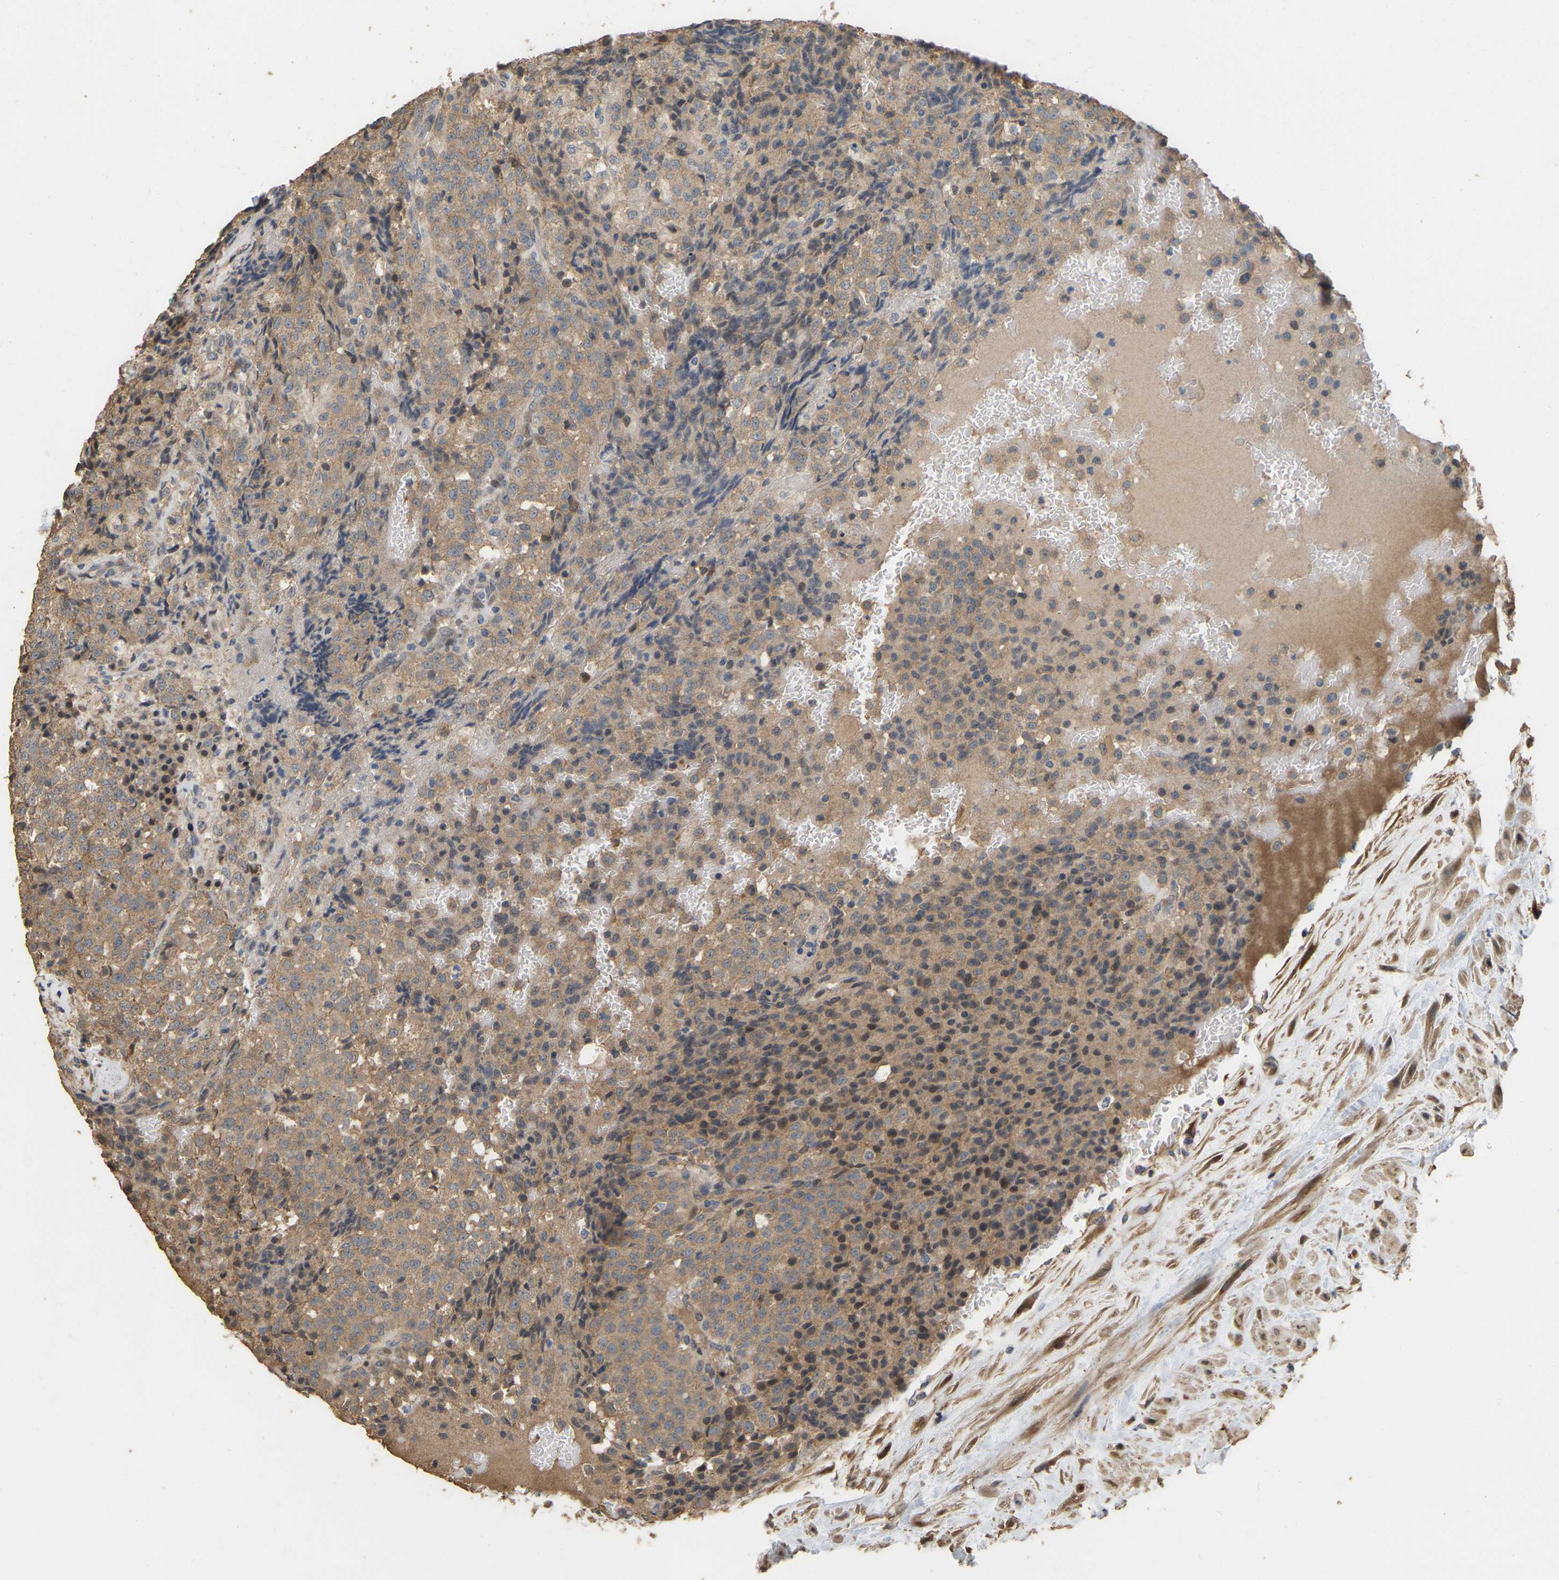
{"staining": {"intensity": "moderate", "quantity": ">75%", "location": "cytoplasmic/membranous"}, "tissue": "testis cancer", "cell_type": "Tumor cells", "image_type": "cancer", "snomed": [{"axis": "morphology", "description": "Seminoma, NOS"}, {"axis": "topography", "description": "Testis"}], "caption": "Moderate cytoplasmic/membranous staining is seen in approximately >75% of tumor cells in testis cancer (seminoma). The protein is stained brown, and the nuclei are stained in blue (DAB IHC with brightfield microscopy, high magnification).", "gene": "NCS1", "patient": {"sex": "male", "age": 59}}